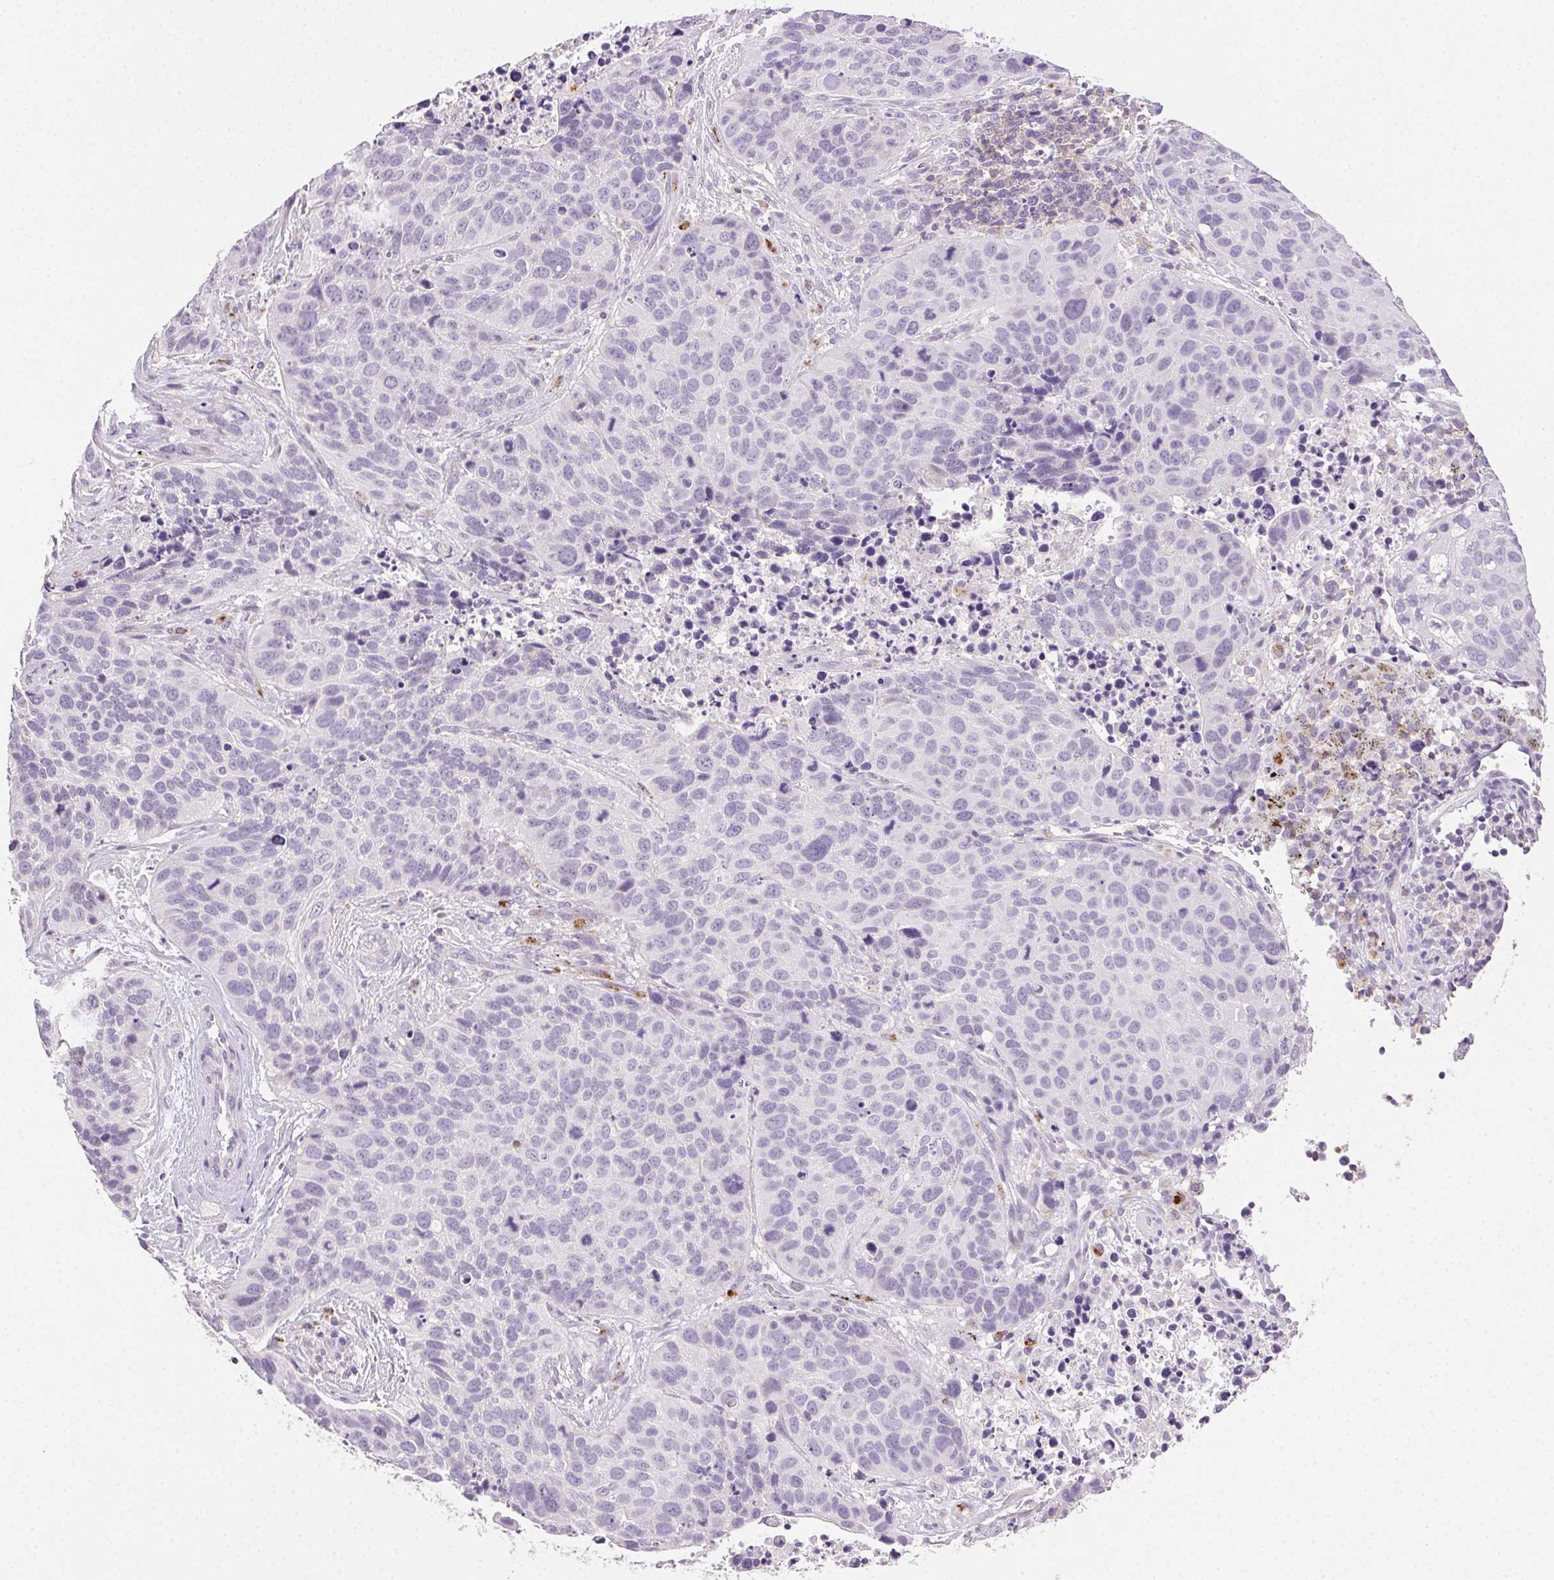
{"staining": {"intensity": "negative", "quantity": "none", "location": "none"}, "tissue": "lung cancer", "cell_type": "Tumor cells", "image_type": "cancer", "snomed": [{"axis": "morphology", "description": "Squamous cell carcinoma, NOS"}, {"axis": "topography", "description": "Lung"}], "caption": "The image reveals no staining of tumor cells in squamous cell carcinoma (lung).", "gene": "AKAP5", "patient": {"sex": "male", "age": 62}}